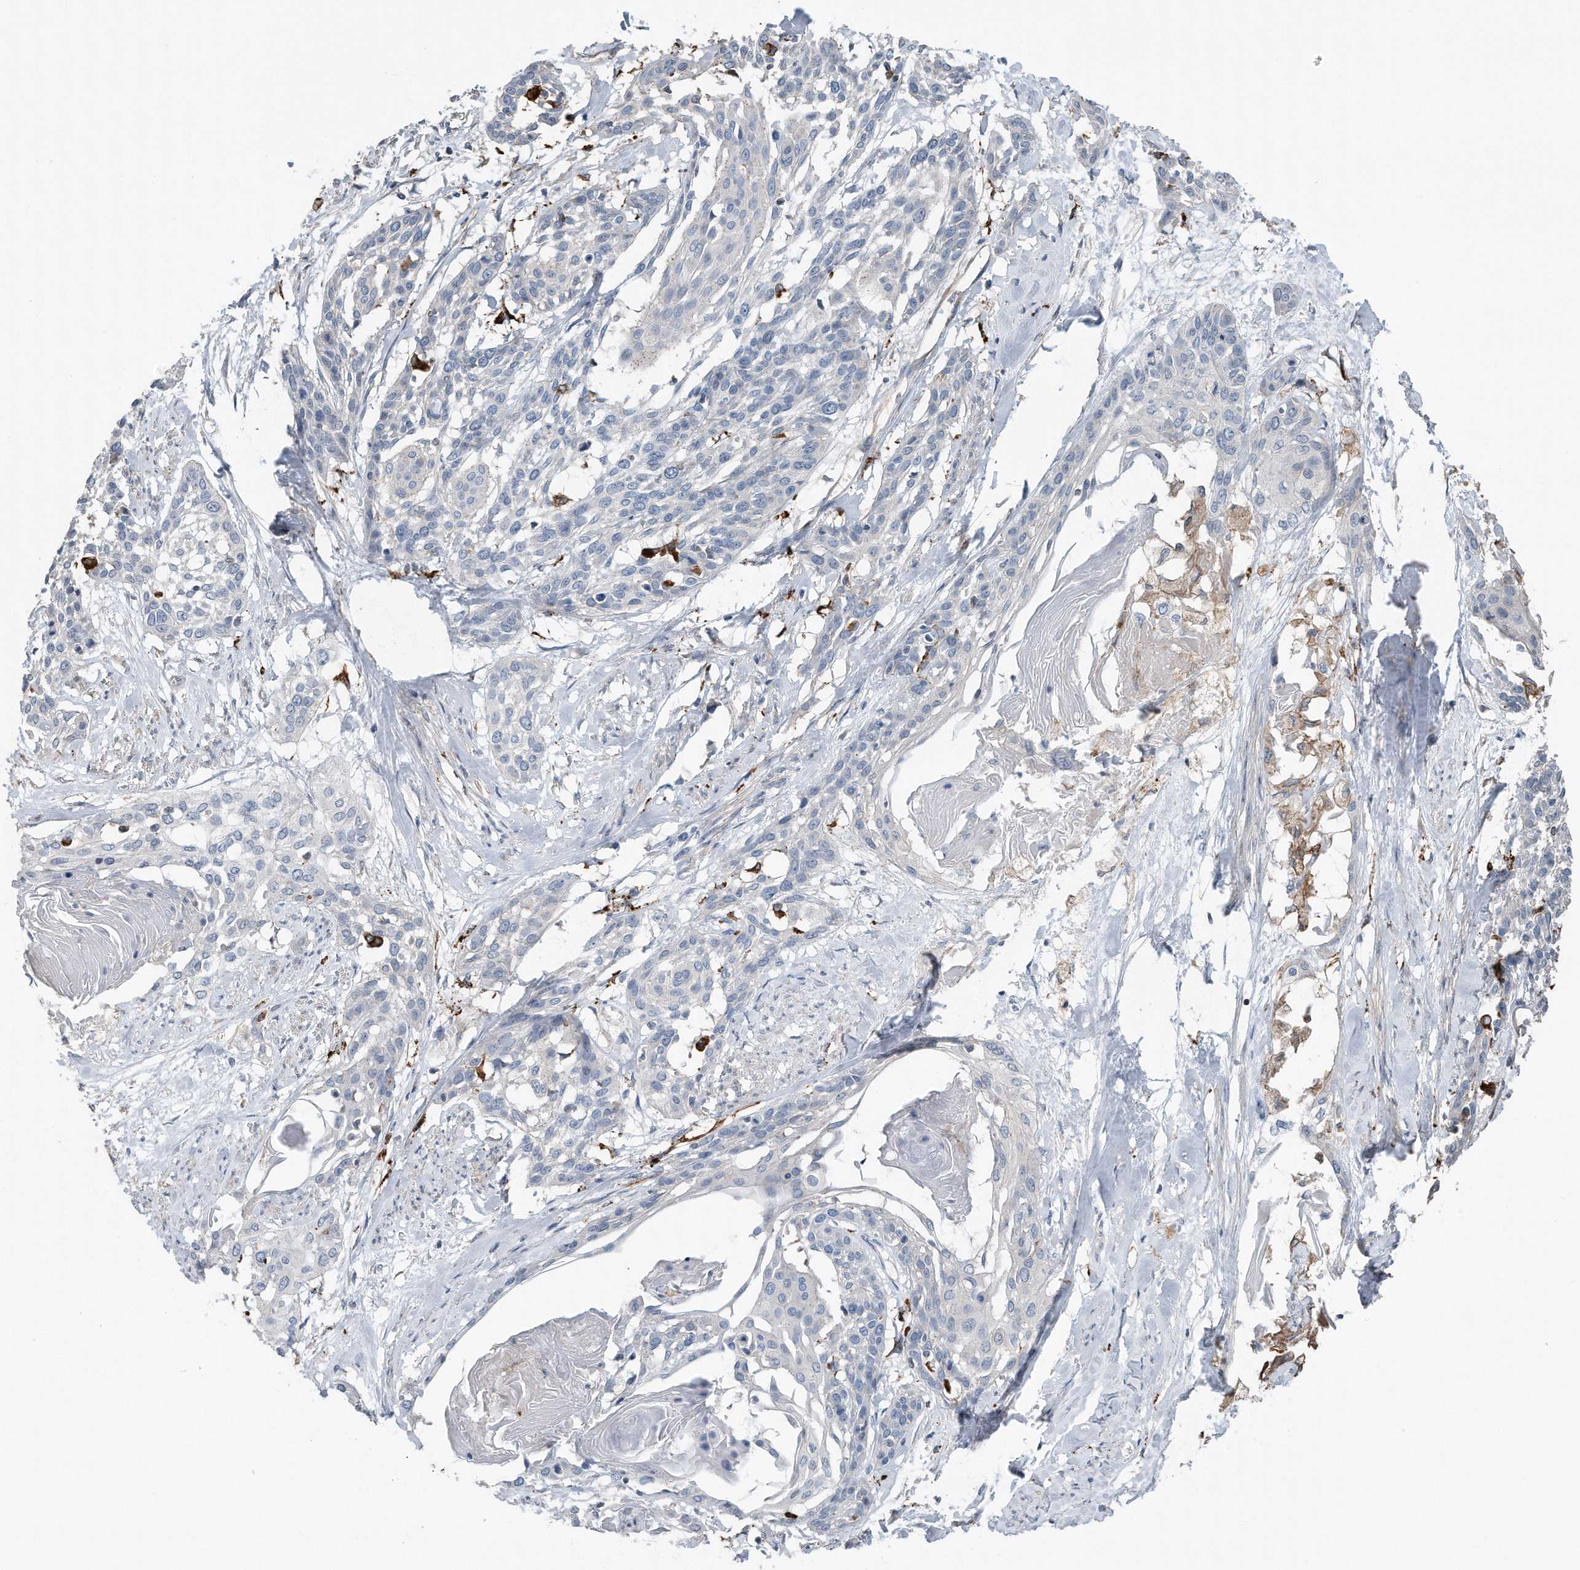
{"staining": {"intensity": "negative", "quantity": "none", "location": "none"}, "tissue": "cervical cancer", "cell_type": "Tumor cells", "image_type": "cancer", "snomed": [{"axis": "morphology", "description": "Squamous cell carcinoma, NOS"}, {"axis": "topography", "description": "Cervix"}], "caption": "Micrograph shows no protein expression in tumor cells of cervical cancer (squamous cell carcinoma) tissue.", "gene": "ZNF772", "patient": {"sex": "female", "age": 57}}